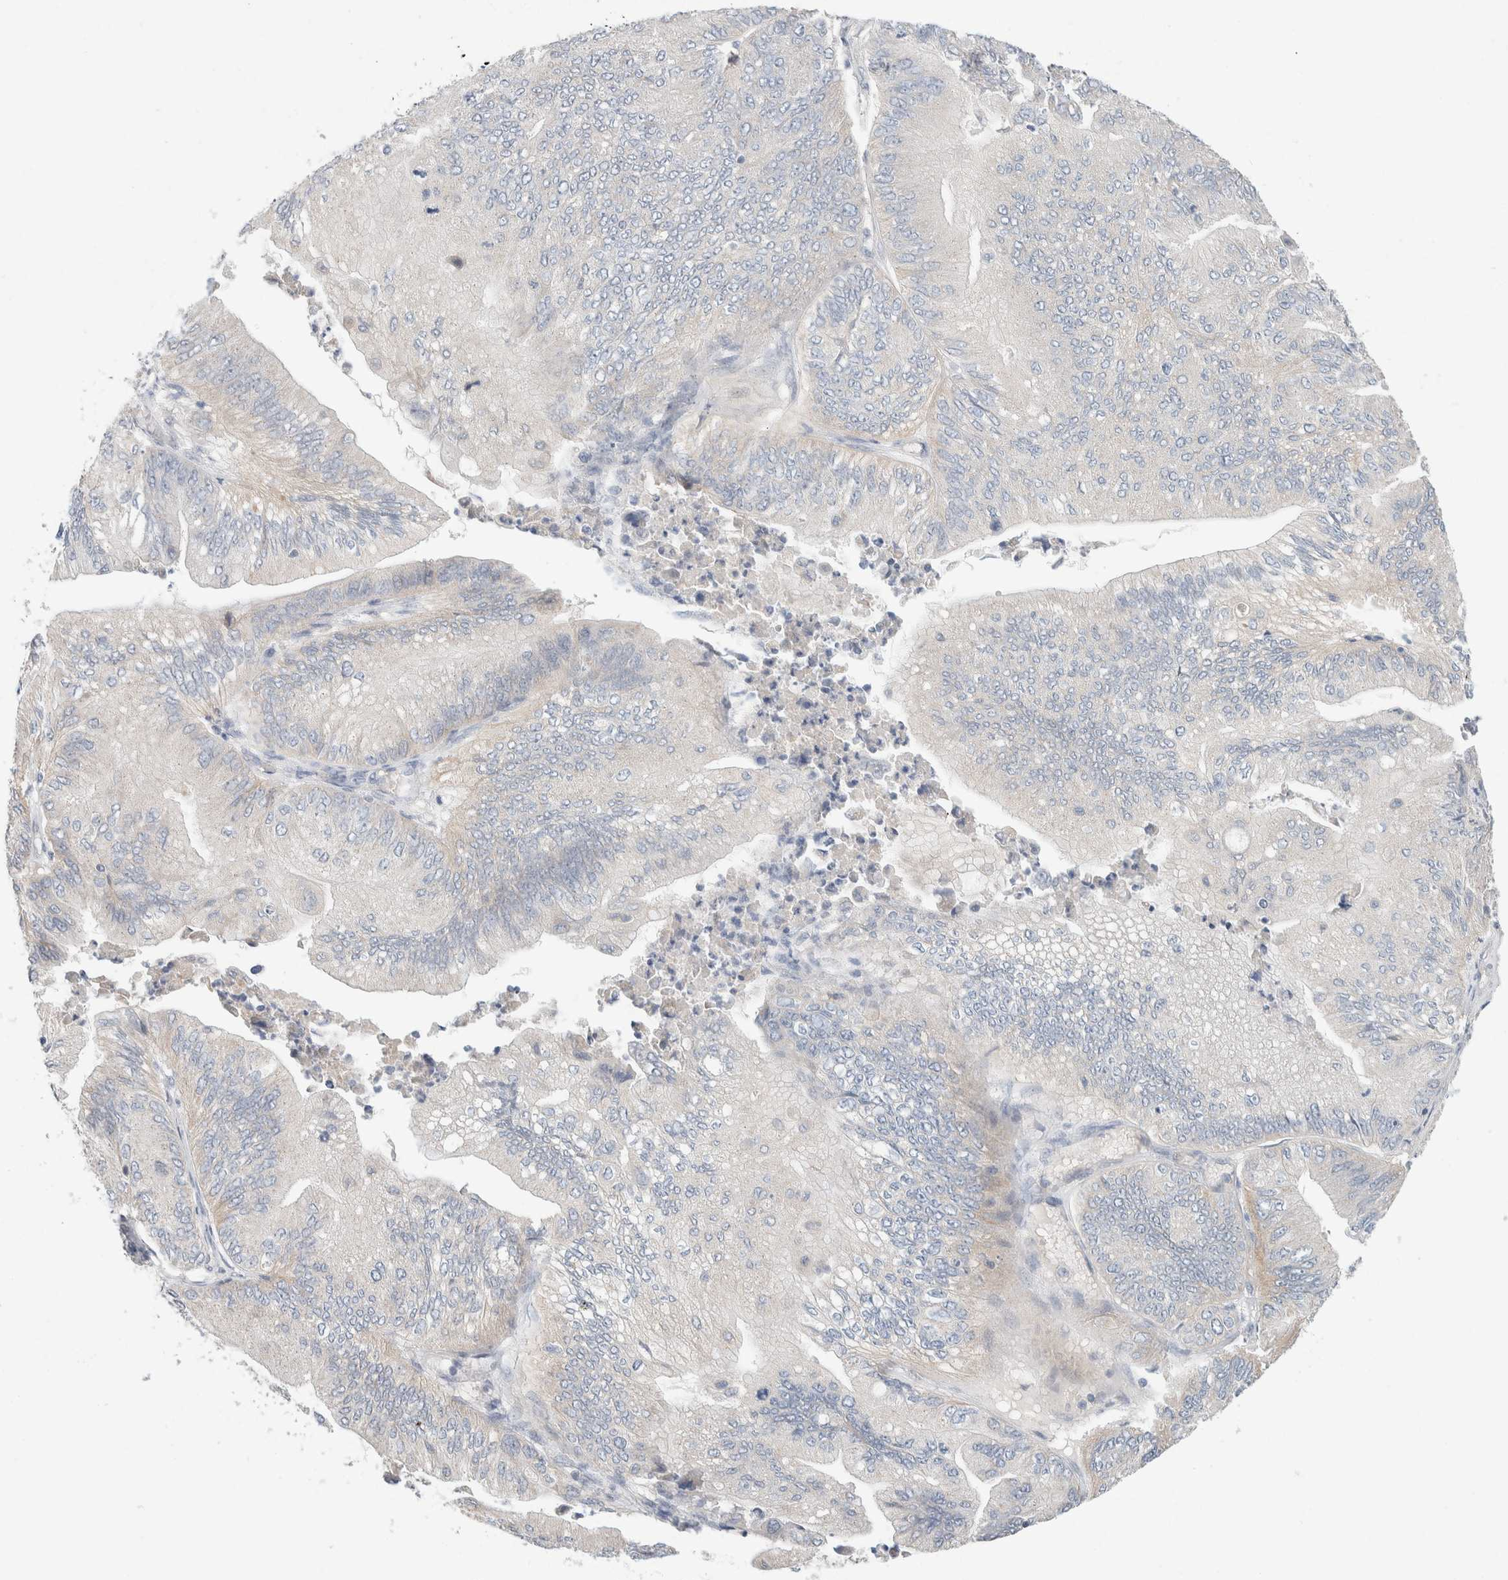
{"staining": {"intensity": "negative", "quantity": "none", "location": "none"}, "tissue": "ovarian cancer", "cell_type": "Tumor cells", "image_type": "cancer", "snomed": [{"axis": "morphology", "description": "Cystadenocarcinoma, mucinous, NOS"}, {"axis": "topography", "description": "Ovary"}], "caption": "Image shows no protein staining in tumor cells of ovarian cancer tissue.", "gene": "CMTM4", "patient": {"sex": "female", "age": 61}}